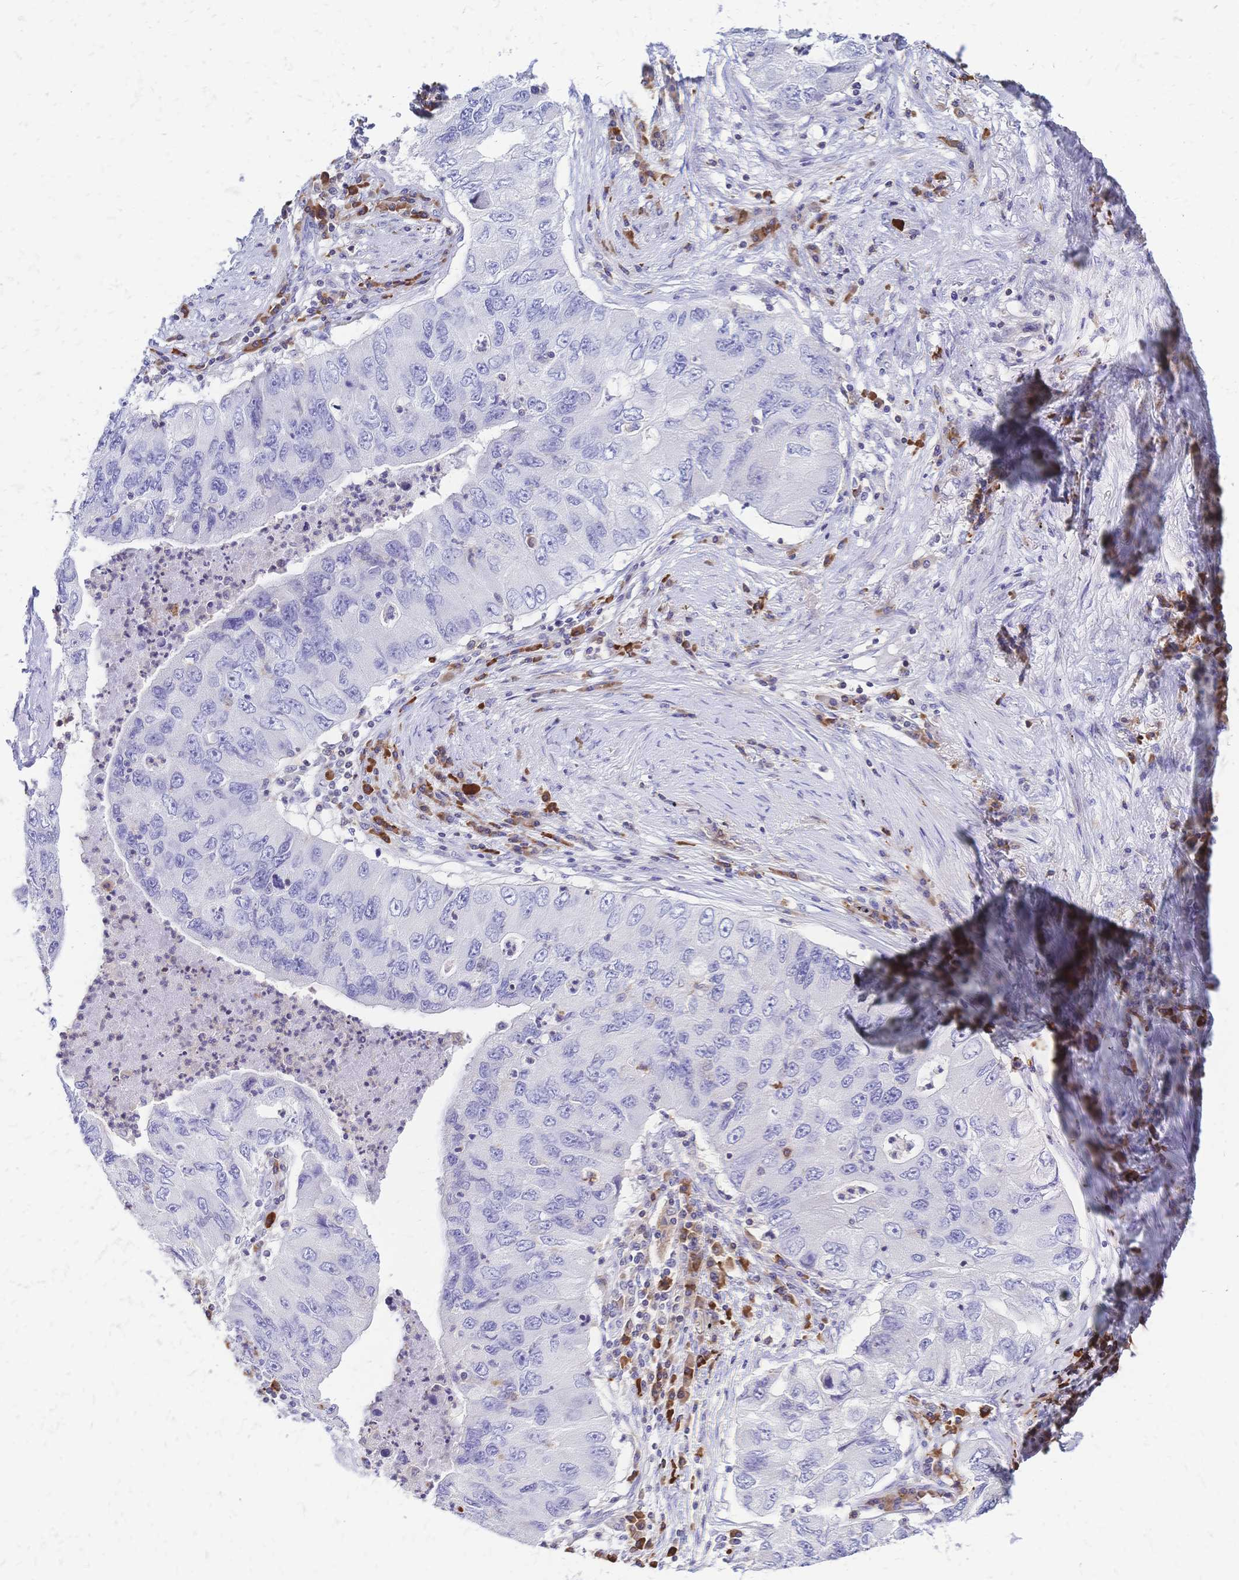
{"staining": {"intensity": "negative", "quantity": "none", "location": "none"}, "tissue": "lung cancer", "cell_type": "Tumor cells", "image_type": "cancer", "snomed": [{"axis": "morphology", "description": "Adenocarcinoma, NOS"}, {"axis": "morphology", "description": "Adenocarcinoma, metastatic, NOS"}, {"axis": "topography", "description": "Lymph node"}, {"axis": "topography", "description": "Lung"}], "caption": "Lung cancer was stained to show a protein in brown. There is no significant expression in tumor cells.", "gene": "IL2RA", "patient": {"sex": "female", "age": 54}}